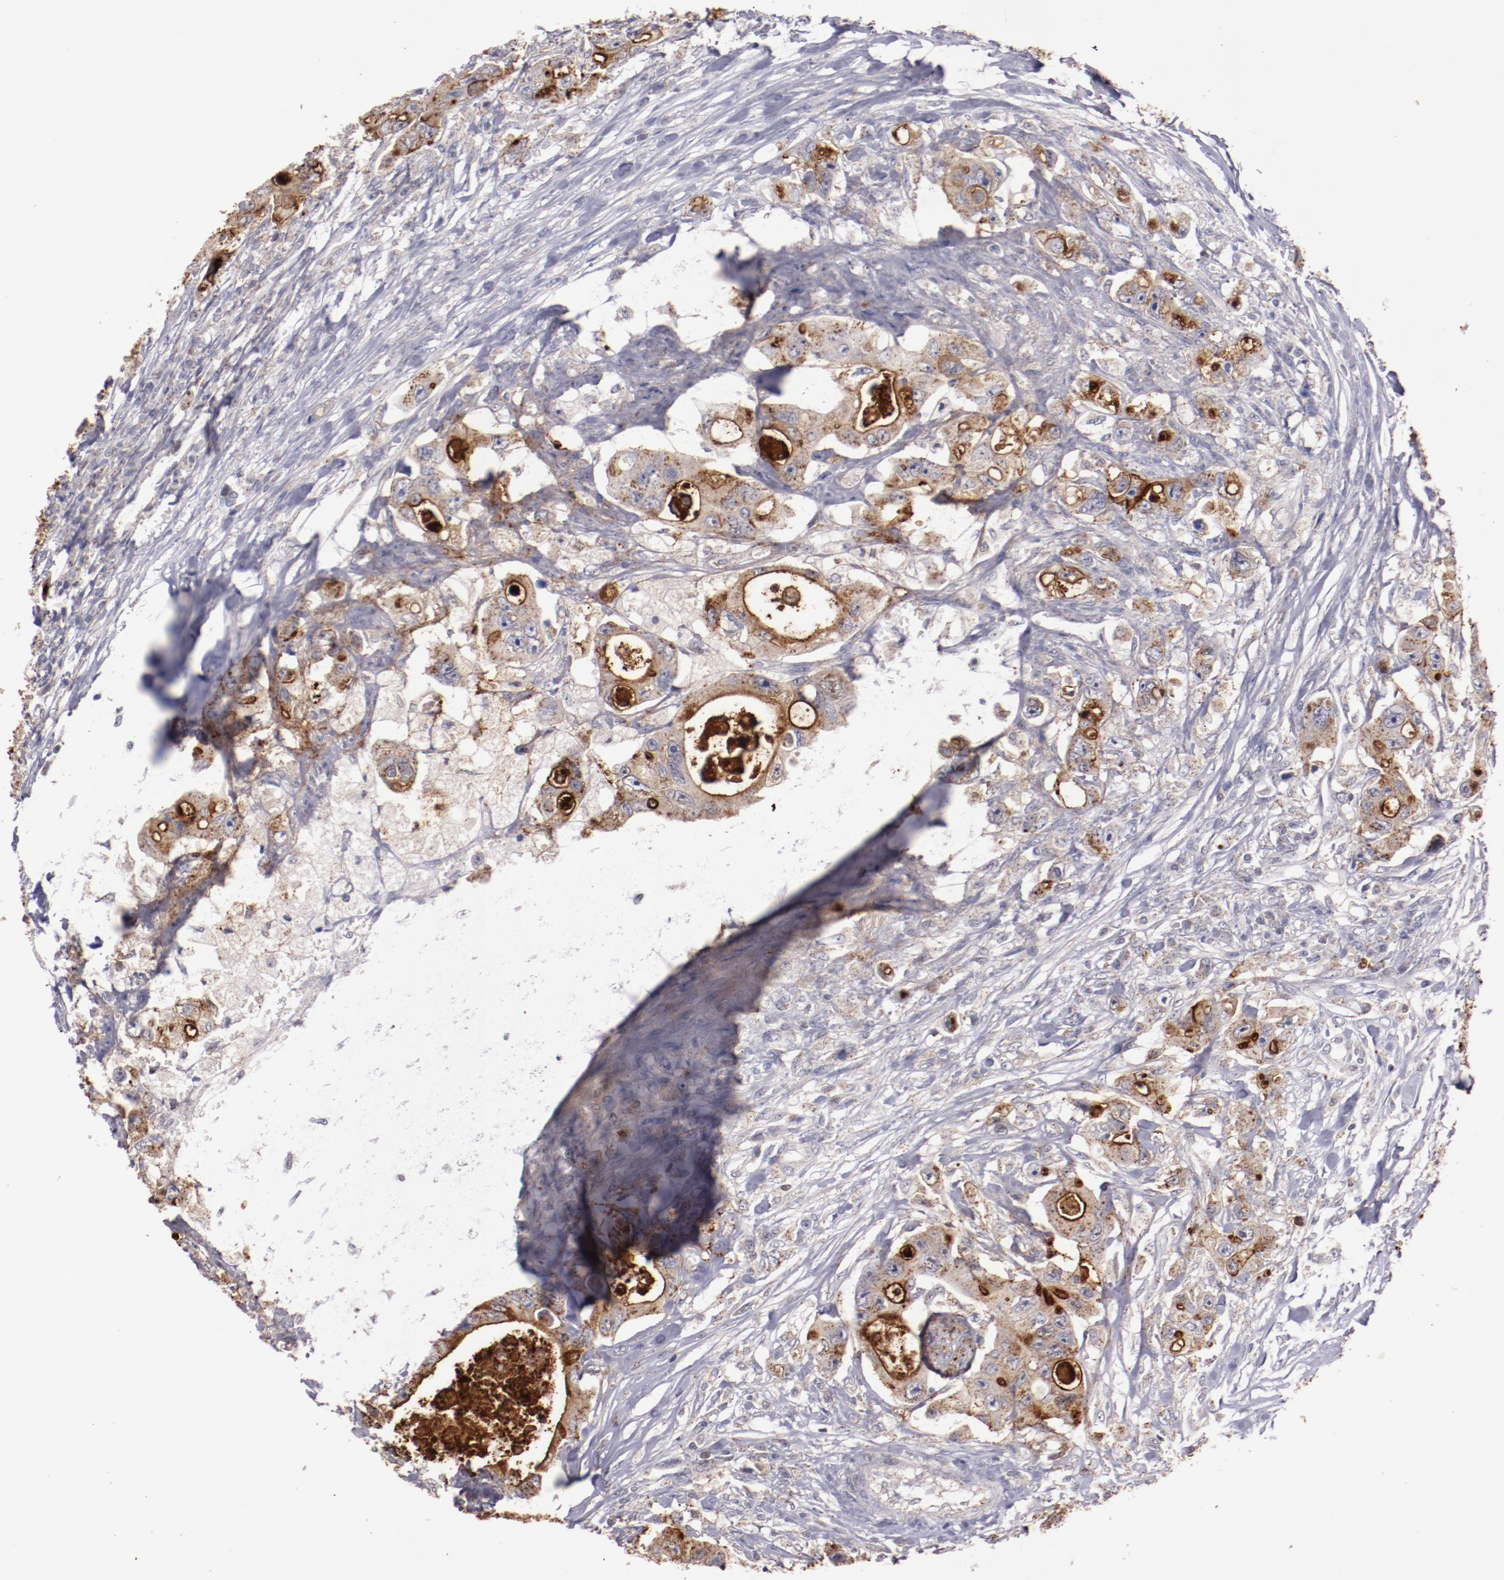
{"staining": {"intensity": "moderate", "quantity": ">75%", "location": "cytoplasmic/membranous"}, "tissue": "colorectal cancer", "cell_type": "Tumor cells", "image_type": "cancer", "snomed": [{"axis": "morphology", "description": "Adenocarcinoma, NOS"}, {"axis": "topography", "description": "Colon"}], "caption": "About >75% of tumor cells in colorectal adenocarcinoma reveal moderate cytoplasmic/membranous protein expression as visualized by brown immunohistochemical staining.", "gene": "SYP", "patient": {"sex": "female", "age": 46}}